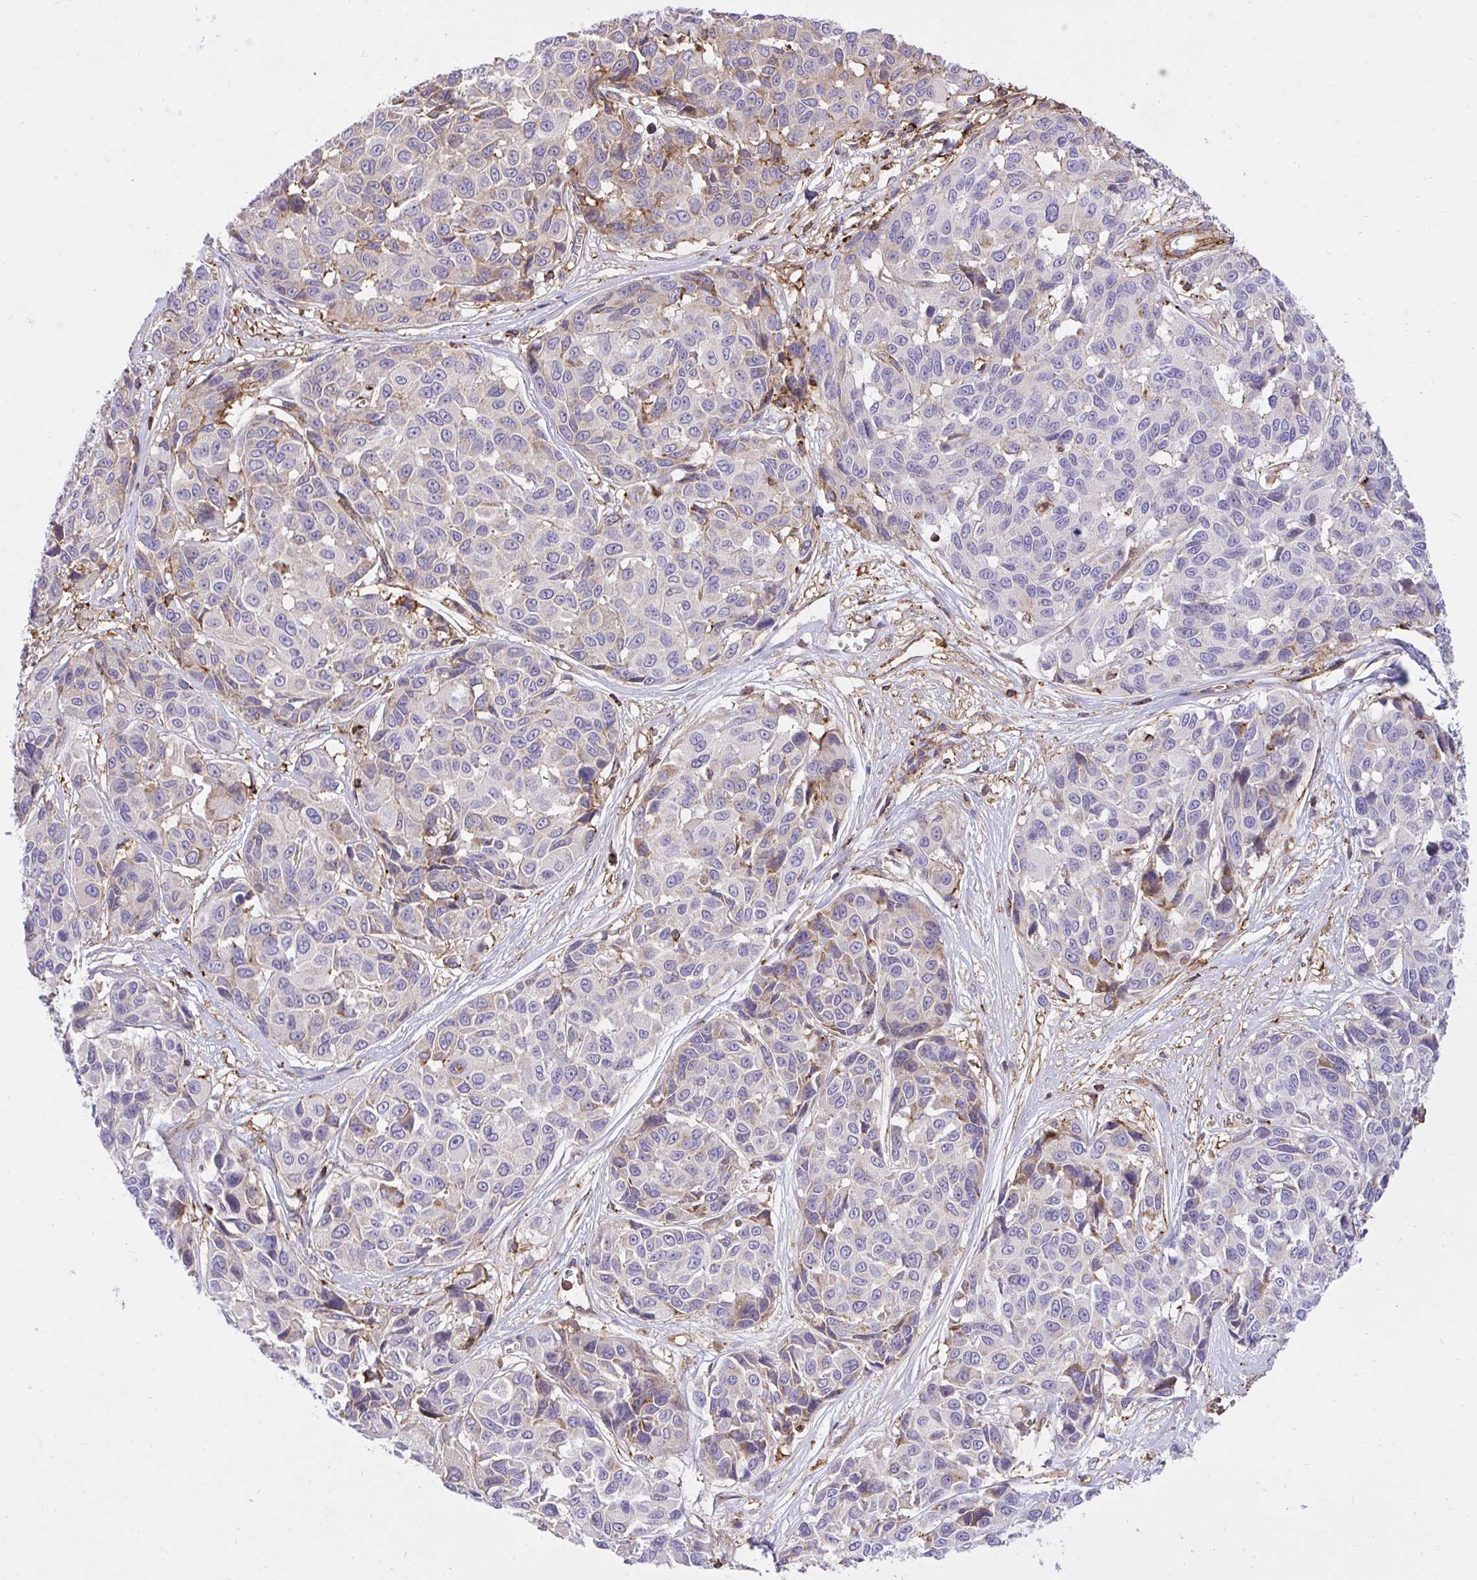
{"staining": {"intensity": "negative", "quantity": "none", "location": "none"}, "tissue": "melanoma", "cell_type": "Tumor cells", "image_type": "cancer", "snomed": [{"axis": "morphology", "description": "Malignant melanoma, NOS"}, {"axis": "topography", "description": "Skin"}], "caption": "Tumor cells show no significant staining in melanoma.", "gene": "ERI1", "patient": {"sex": "female", "age": 66}}